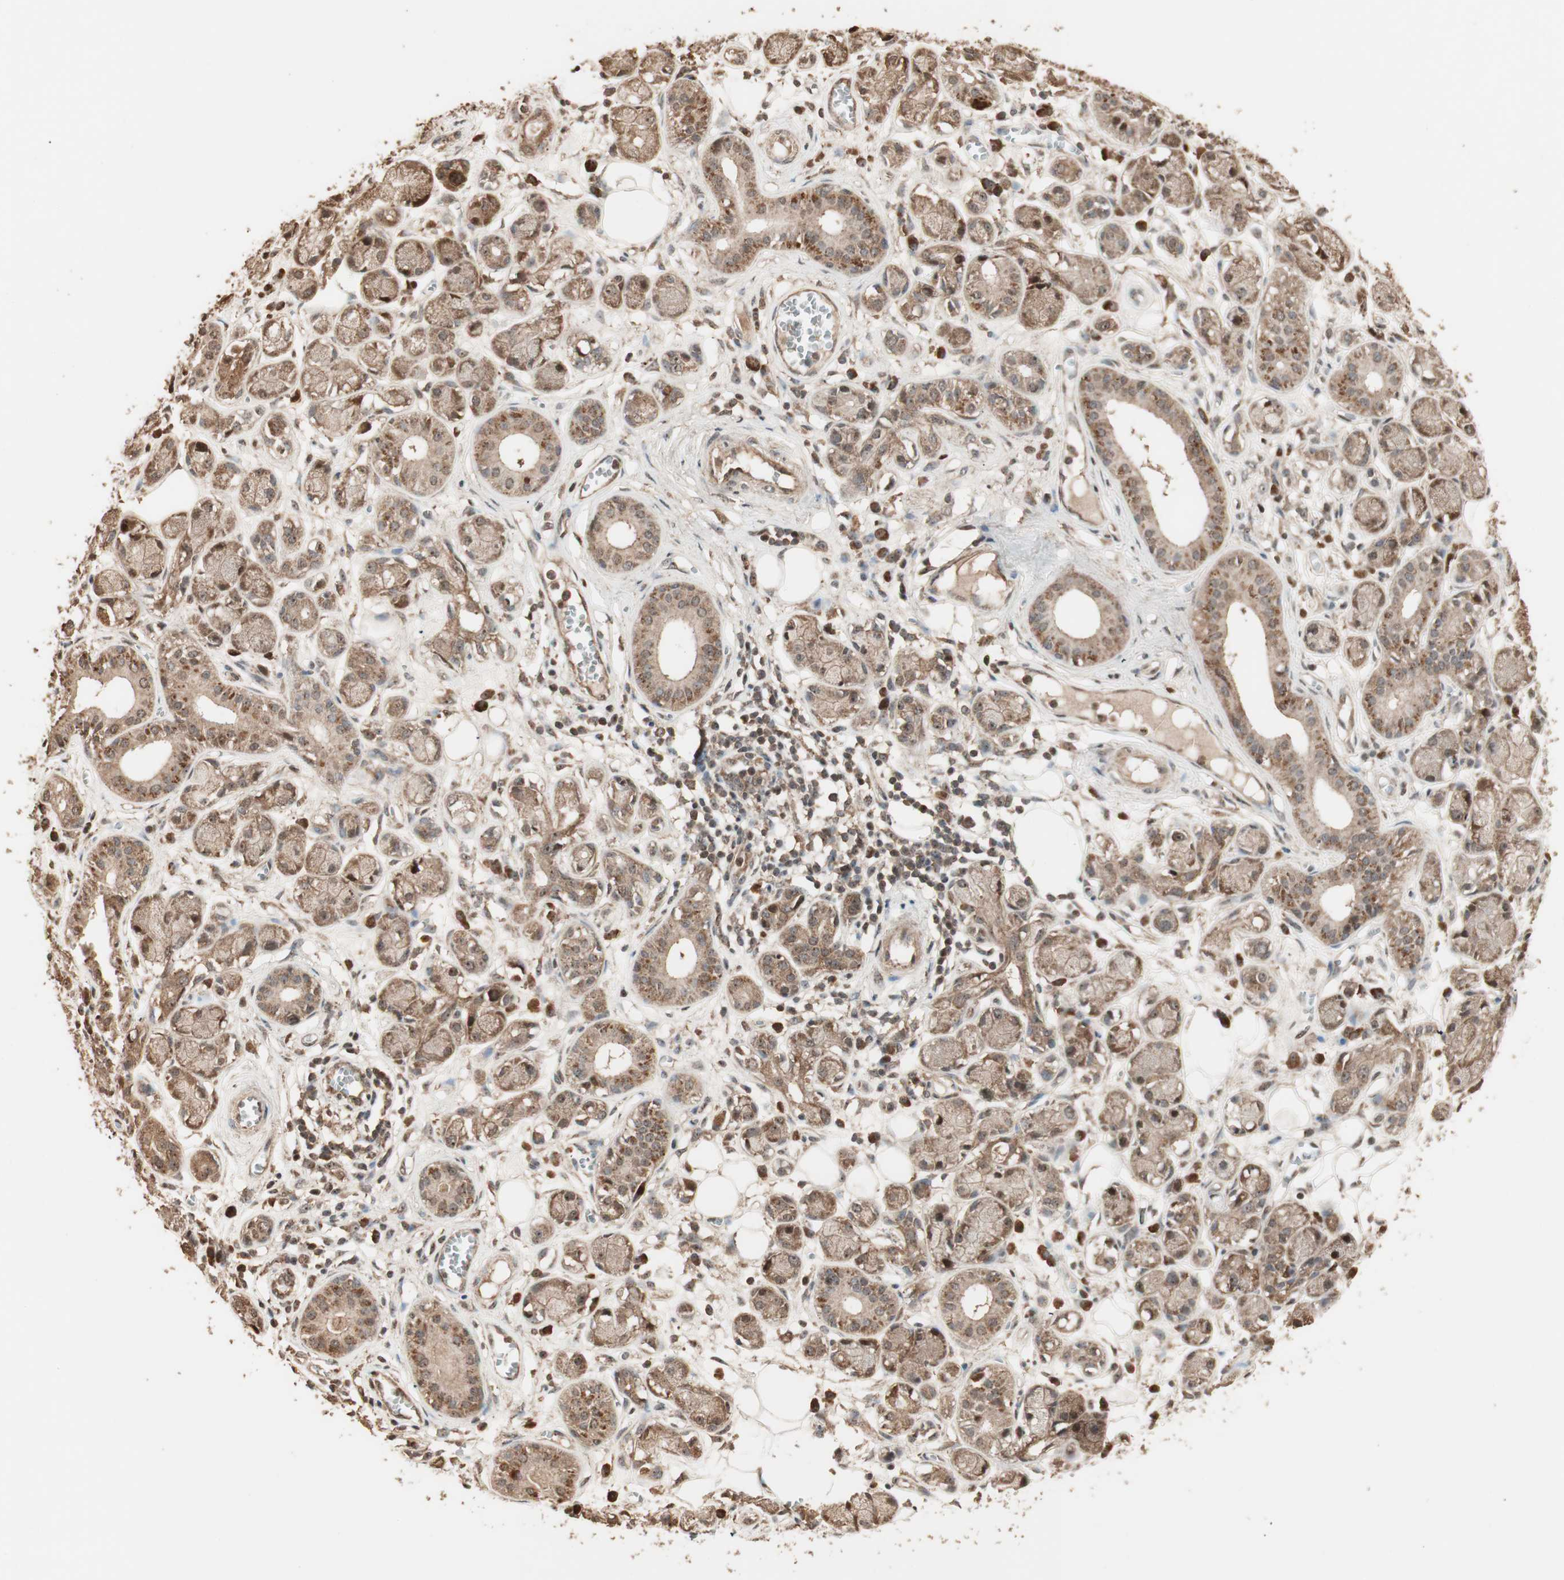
{"staining": {"intensity": "strong", "quantity": ">75%", "location": "cytoplasmic/membranous,nuclear"}, "tissue": "adipose tissue", "cell_type": "Adipocytes", "image_type": "normal", "snomed": [{"axis": "morphology", "description": "Normal tissue, NOS"}, {"axis": "morphology", "description": "Inflammation, NOS"}, {"axis": "topography", "description": "Vascular tissue"}, {"axis": "topography", "description": "Salivary gland"}], "caption": "Adipose tissue stained with immunohistochemistry reveals strong cytoplasmic/membranous,nuclear expression in about >75% of adipocytes.", "gene": "USP20", "patient": {"sex": "female", "age": 75}}